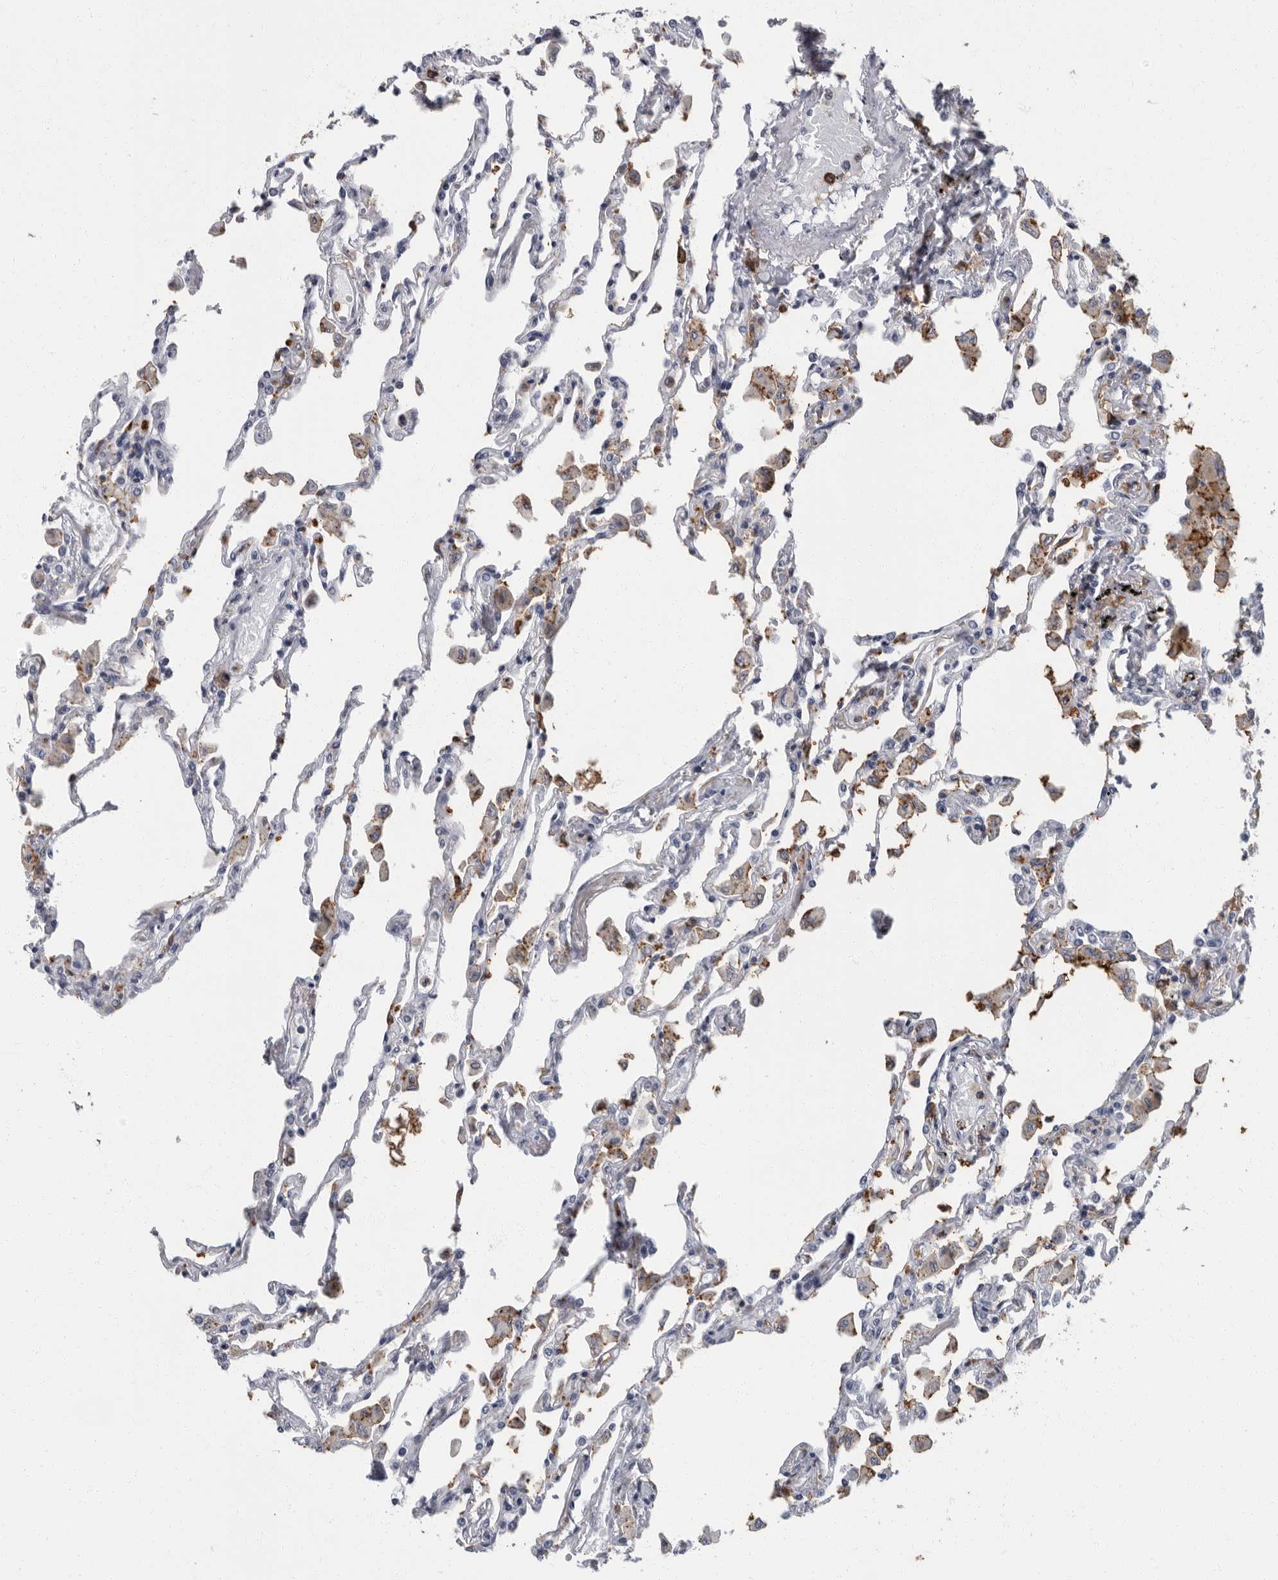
{"staining": {"intensity": "negative", "quantity": "none", "location": "none"}, "tissue": "lung", "cell_type": "Alveolar cells", "image_type": "normal", "snomed": [{"axis": "morphology", "description": "Normal tissue, NOS"}, {"axis": "topography", "description": "Bronchus"}, {"axis": "topography", "description": "Lung"}], "caption": "IHC of benign human lung exhibits no staining in alveolar cells. (DAB (3,3'-diaminobenzidine) IHC visualized using brightfield microscopy, high magnification).", "gene": "FCER1G", "patient": {"sex": "female", "age": 49}}